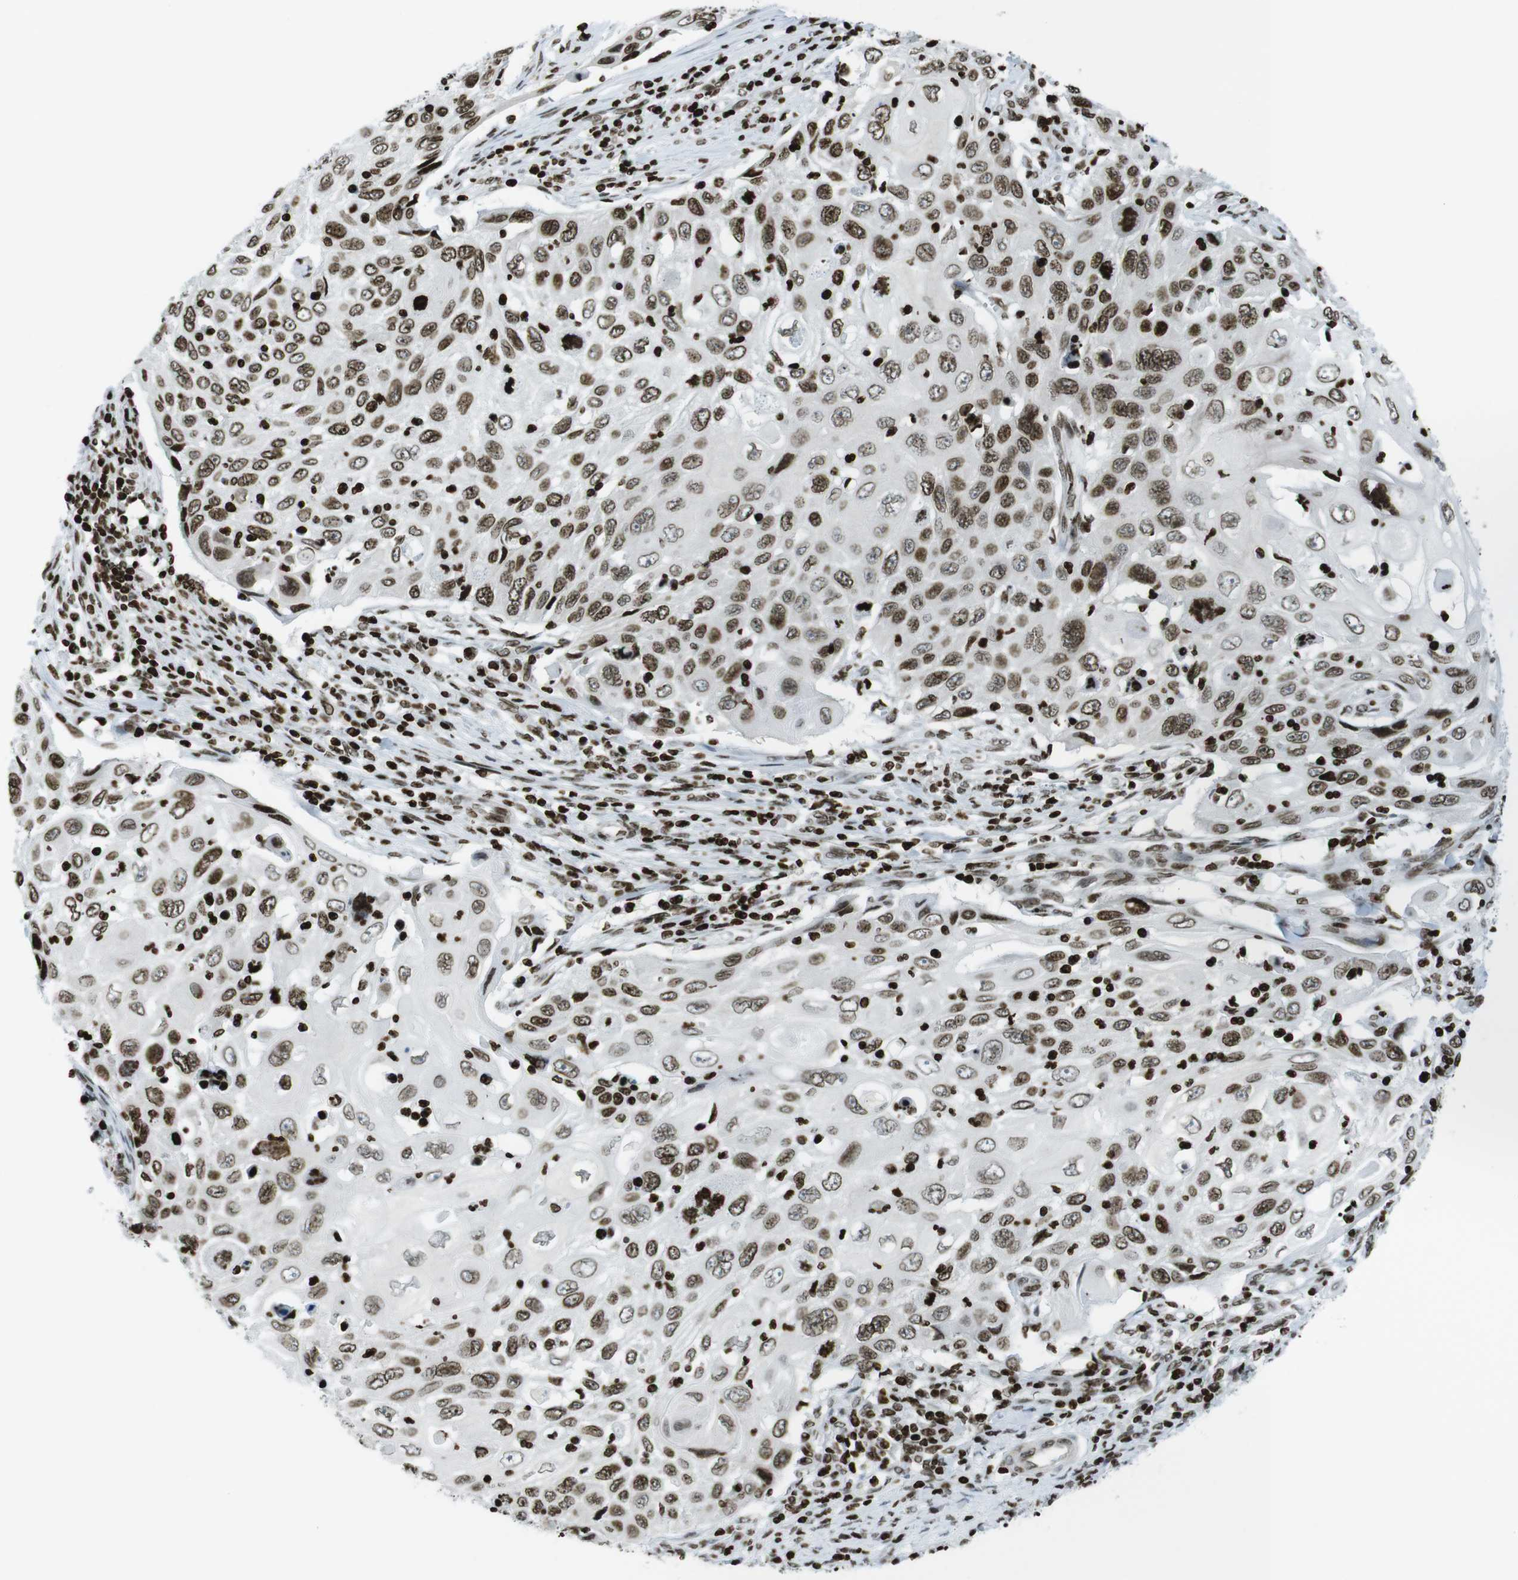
{"staining": {"intensity": "strong", "quantity": ">75%", "location": "nuclear"}, "tissue": "cervical cancer", "cell_type": "Tumor cells", "image_type": "cancer", "snomed": [{"axis": "morphology", "description": "Squamous cell carcinoma, NOS"}, {"axis": "topography", "description": "Cervix"}], "caption": "About >75% of tumor cells in human cervical cancer (squamous cell carcinoma) show strong nuclear protein positivity as visualized by brown immunohistochemical staining.", "gene": "H2AC8", "patient": {"sex": "female", "age": 70}}